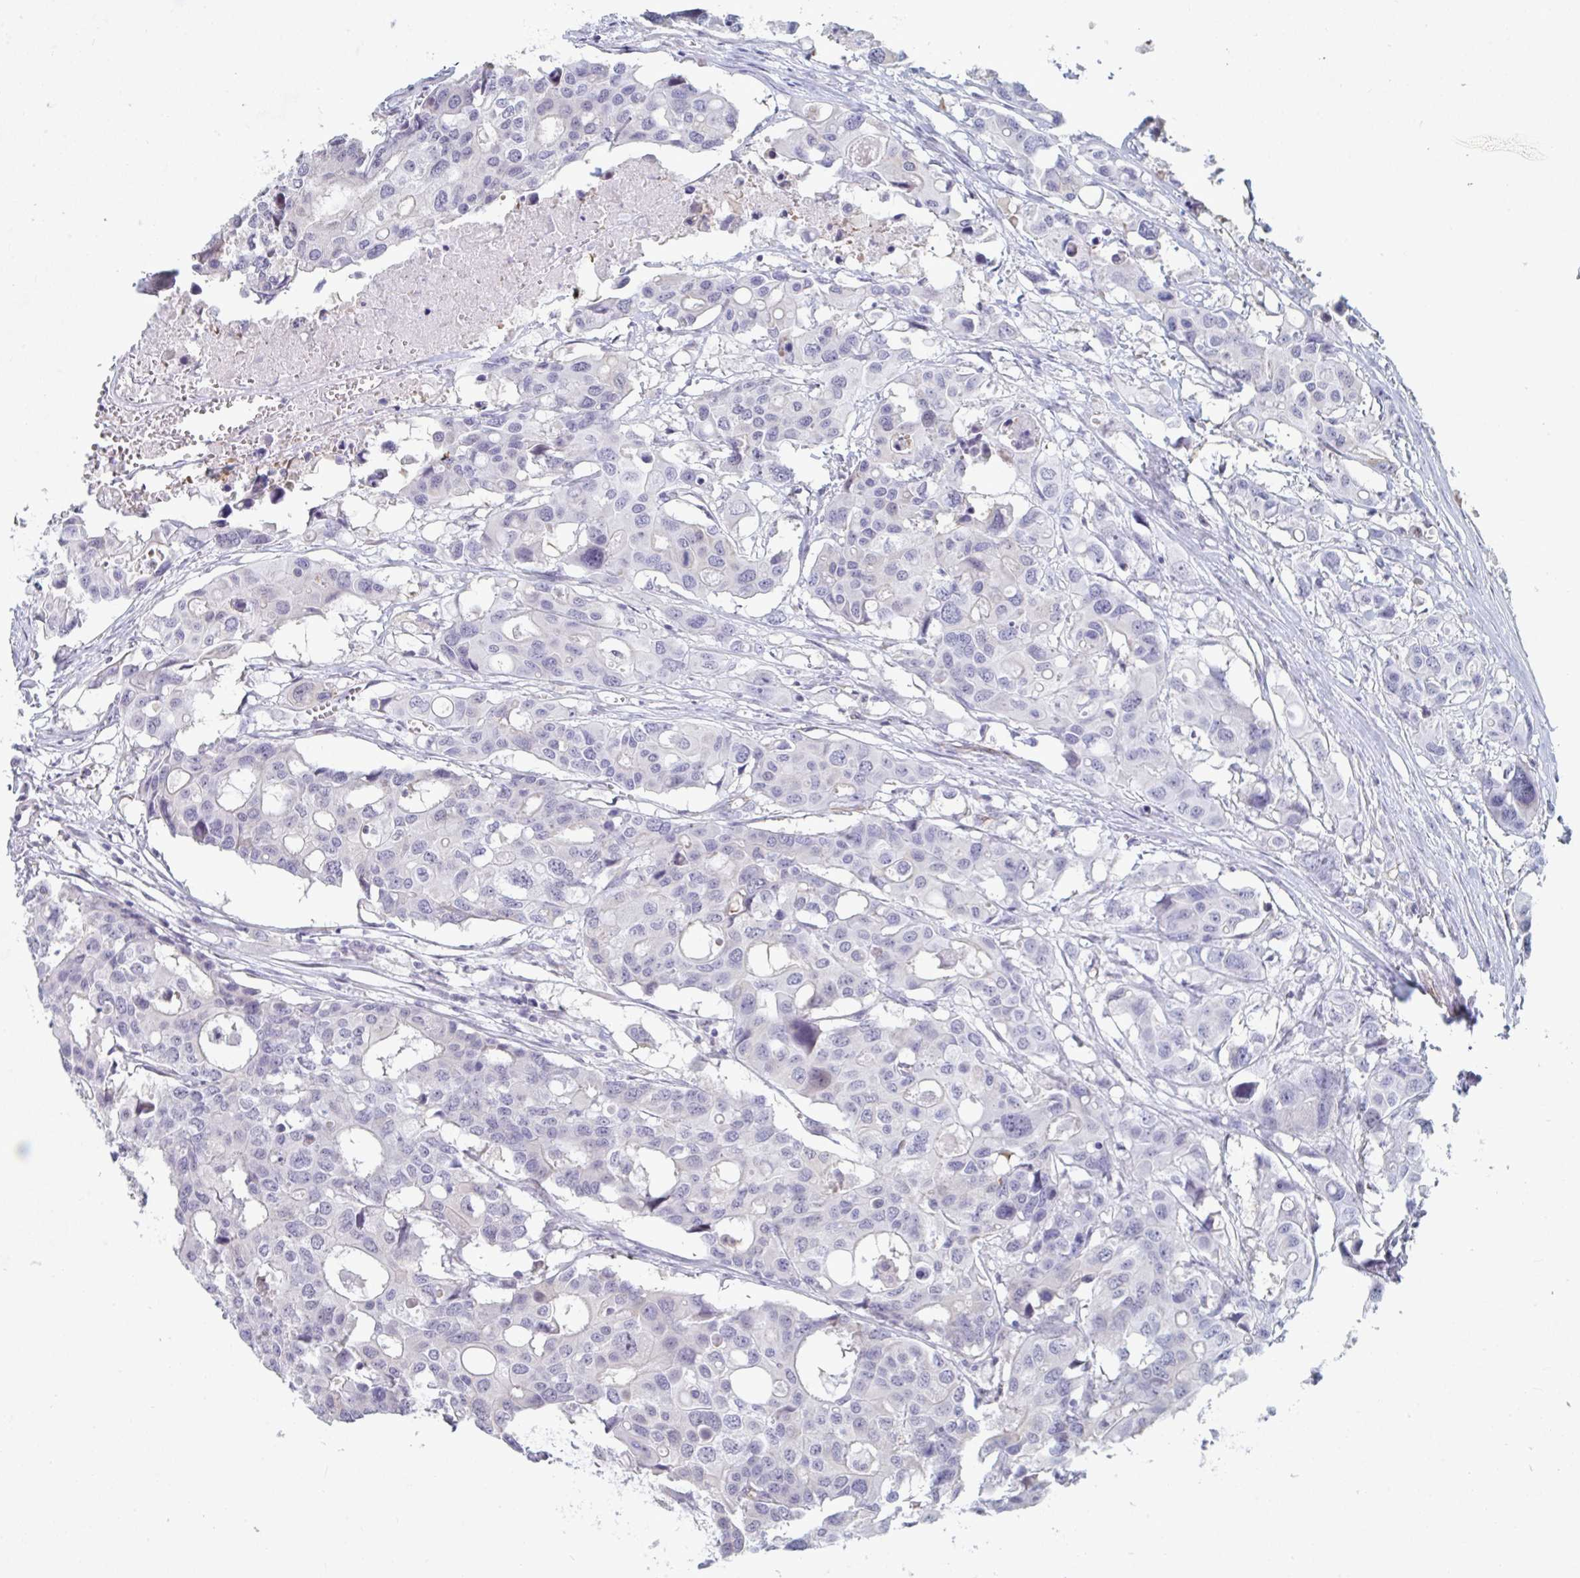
{"staining": {"intensity": "negative", "quantity": "none", "location": "none"}, "tissue": "colorectal cancer", "cell_type": "Tumor cells", "image_type": "cancer", "snomed": [{"axis": "morphology", "description": "Adenocarcinoma, NOS"}, {"axis": "topography", "description": "Colon"}], "caption": "This is an IHC photomicrograph of colorectal cancer. There is no expression in tumor cells.", "gene": "FOXA1", "patient": {"sex": "male", "age": 77}}